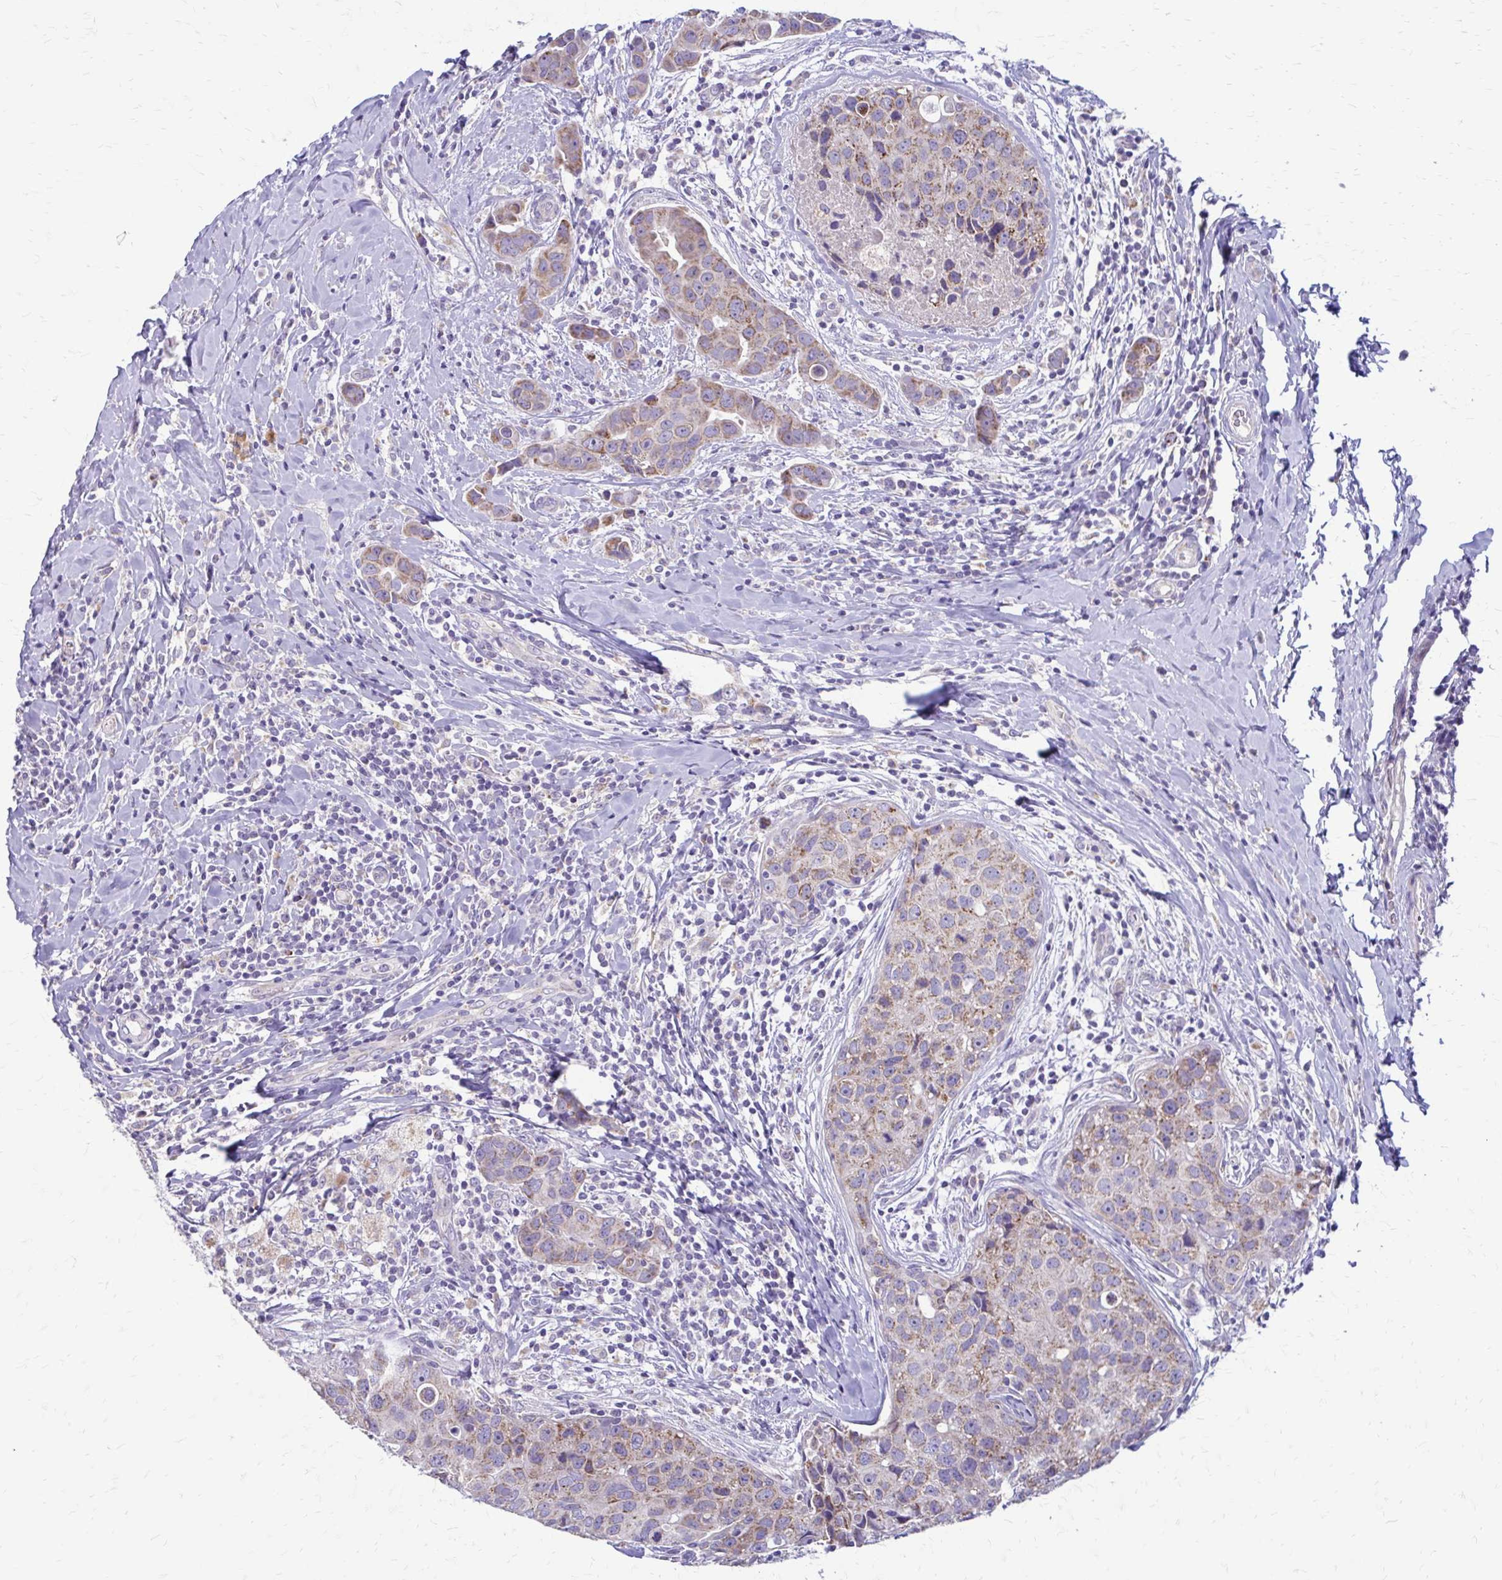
{"staining": {"intensity": "moderate", "quantity": "25%-75%", "location": "cytoplasmic/membranous"}, "tissue": "breast cancer", "cell_type": "Tumor cells", "image_type": "cancer", "snomed": [{"axis": "morphology", "description": "Duct carcinoma"}, {"axis": "topography", "description": "Breast"}], "caption": "The photomicrograph shows immunohistochemical staining of breast cancer. There is moderate cytoplasmic/membranous positivity is present in approximately 25%-75% of tumor cells.", "gene": "SAMD13", "patient": {"sex": "female", "age": 24}}